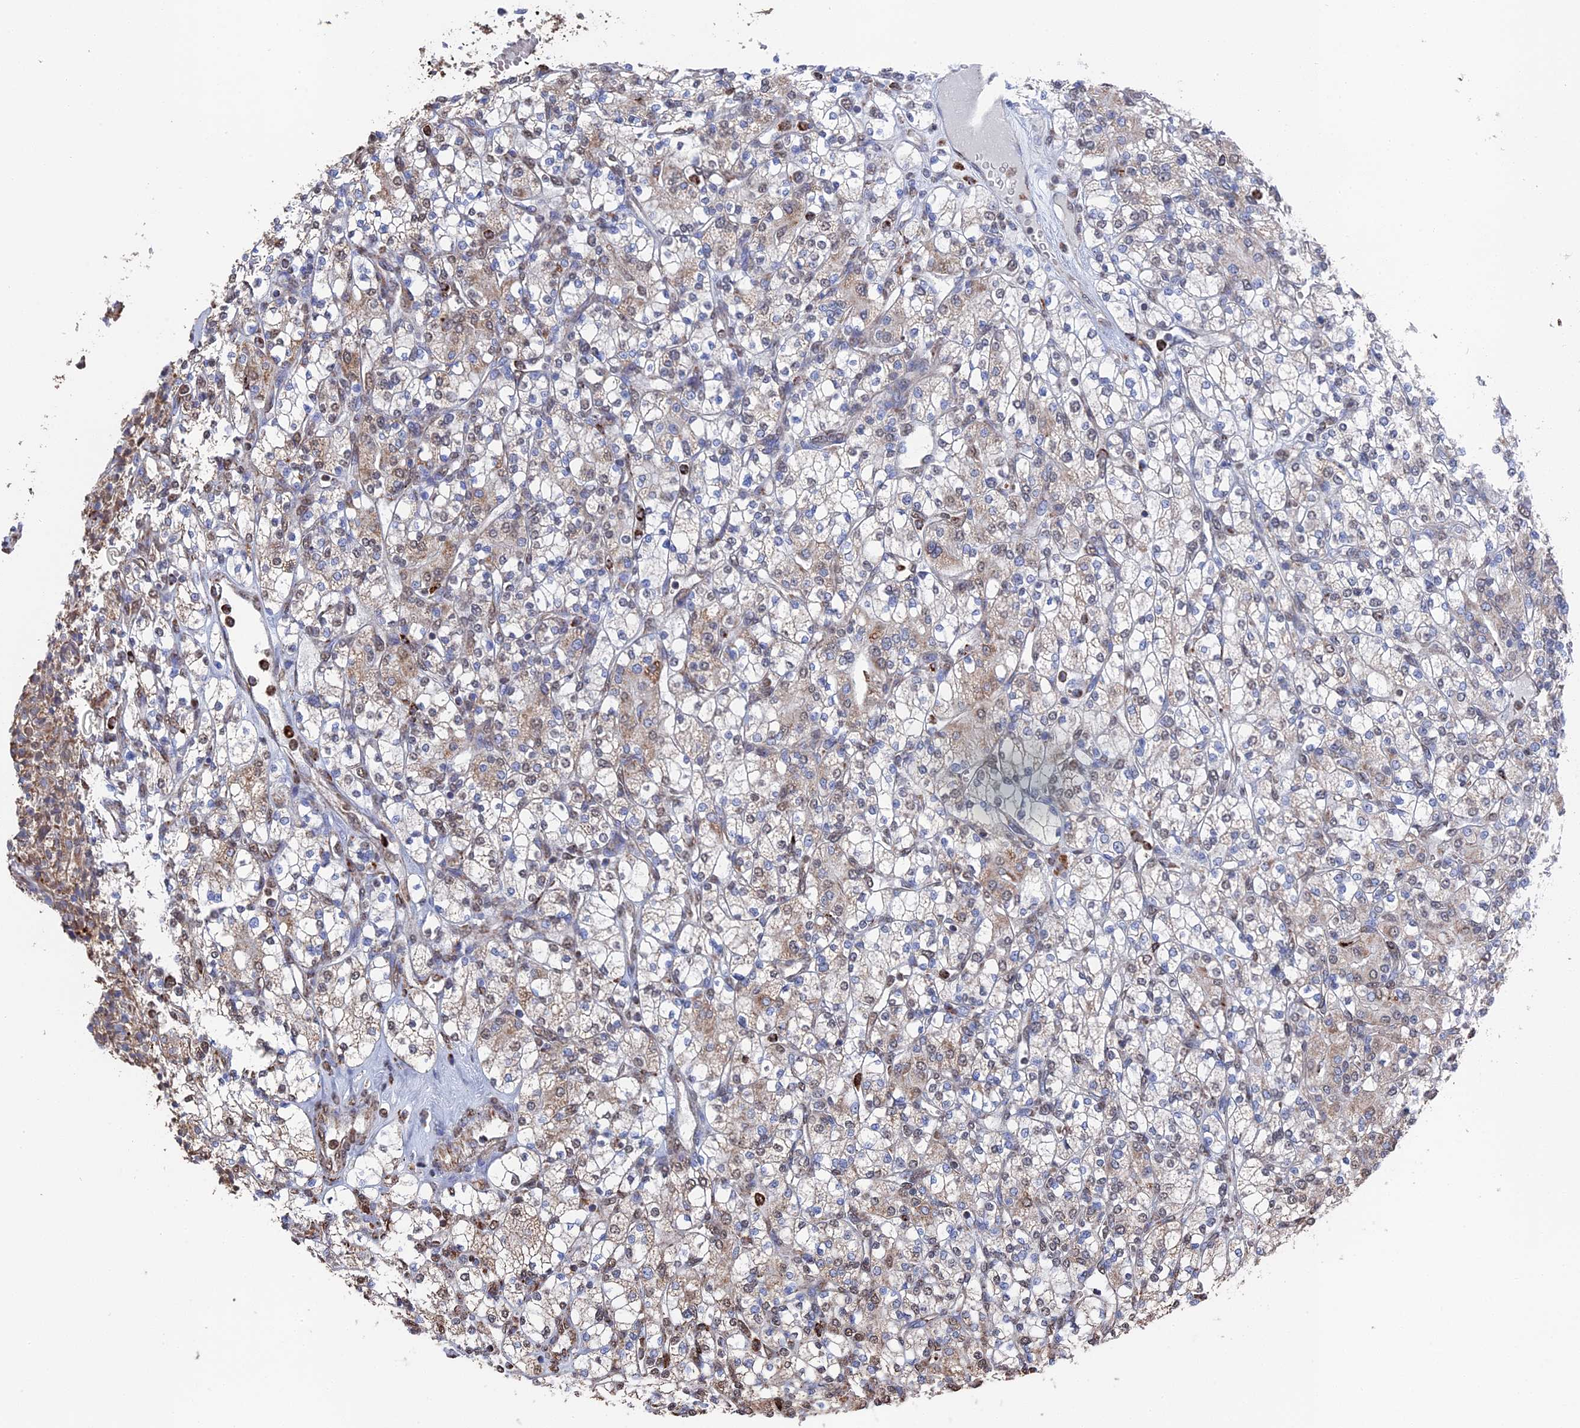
{"staining": {"intensity": "weak", "quantity": "<25%", "location": "cytoplasmic/membranous,nuclear"}, "tissue": "renal cancer", "cell_type": "Tumor cells", "image_type": "cancer", "snomed": [{"axis": "morphology", "description": "Adenocarcinoma, NOS"}, {"axis": "topography", "description": "Kidney"}], "caption": "Immunohistochemistry (IHC) histopathology image of human renal adenocarcinoma stained for a protein (brown), which shows no expression in tumor cells.", "gene": "SMG9", "patient": {"sex": "male", "age": 77}}